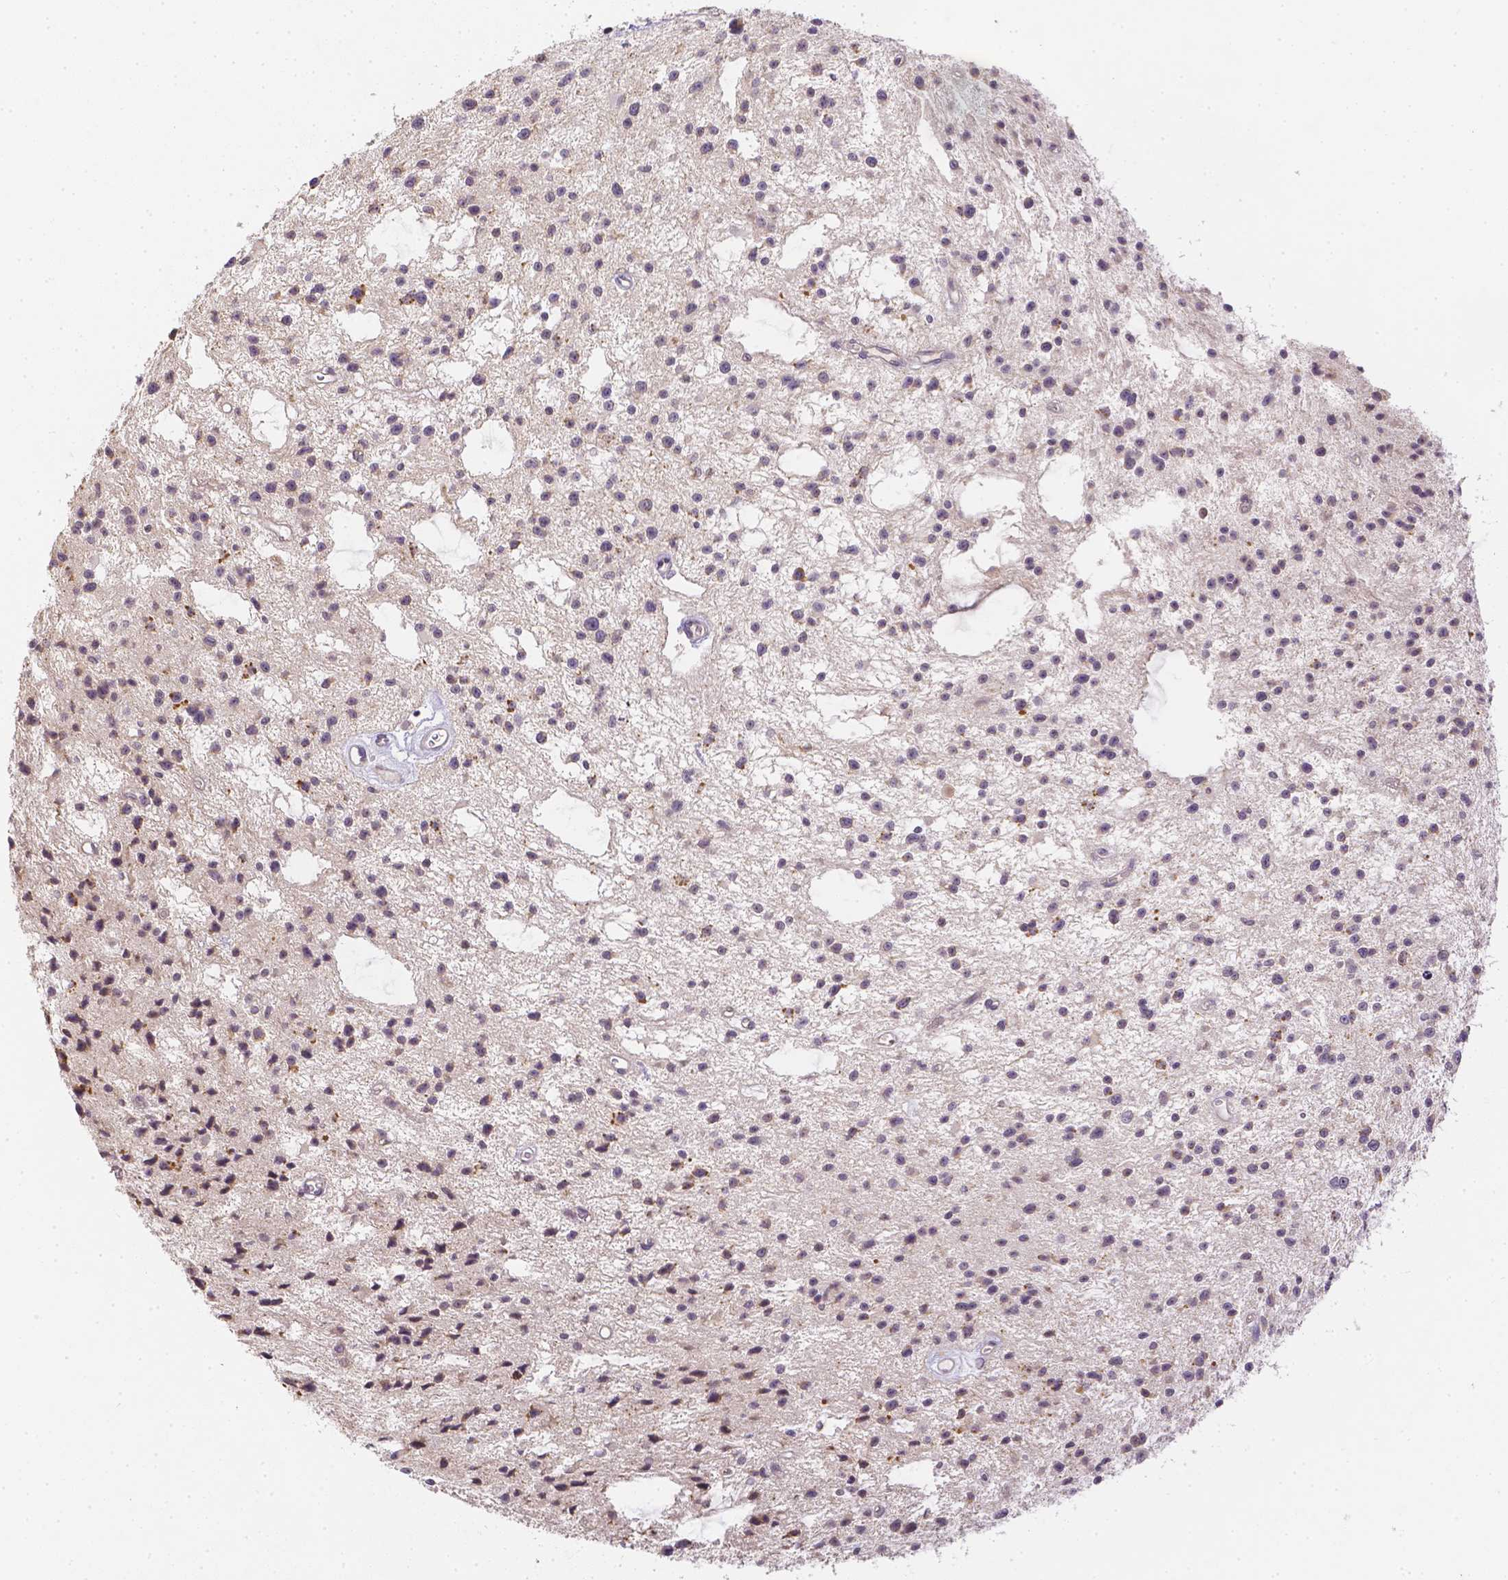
{"staining": {"intensity": "weak", "quantity": "<25%", "location": "nuclear"}, "tissue": "glioma", "cell_type": "Tumor cells", "image_type": "cancer", "snomed": [{"axis": "morphology", "description": "Glioma, malignant, Low grade"}, {"axis": "topography", "description": "Brain"}], "caption": "Human glioma stained for a protein using immunohistochemistry (IHC) exhibits no expression in tumor cells.", "gene": "ZNF280B", "patient": {"sex": "male", "age": 43}}